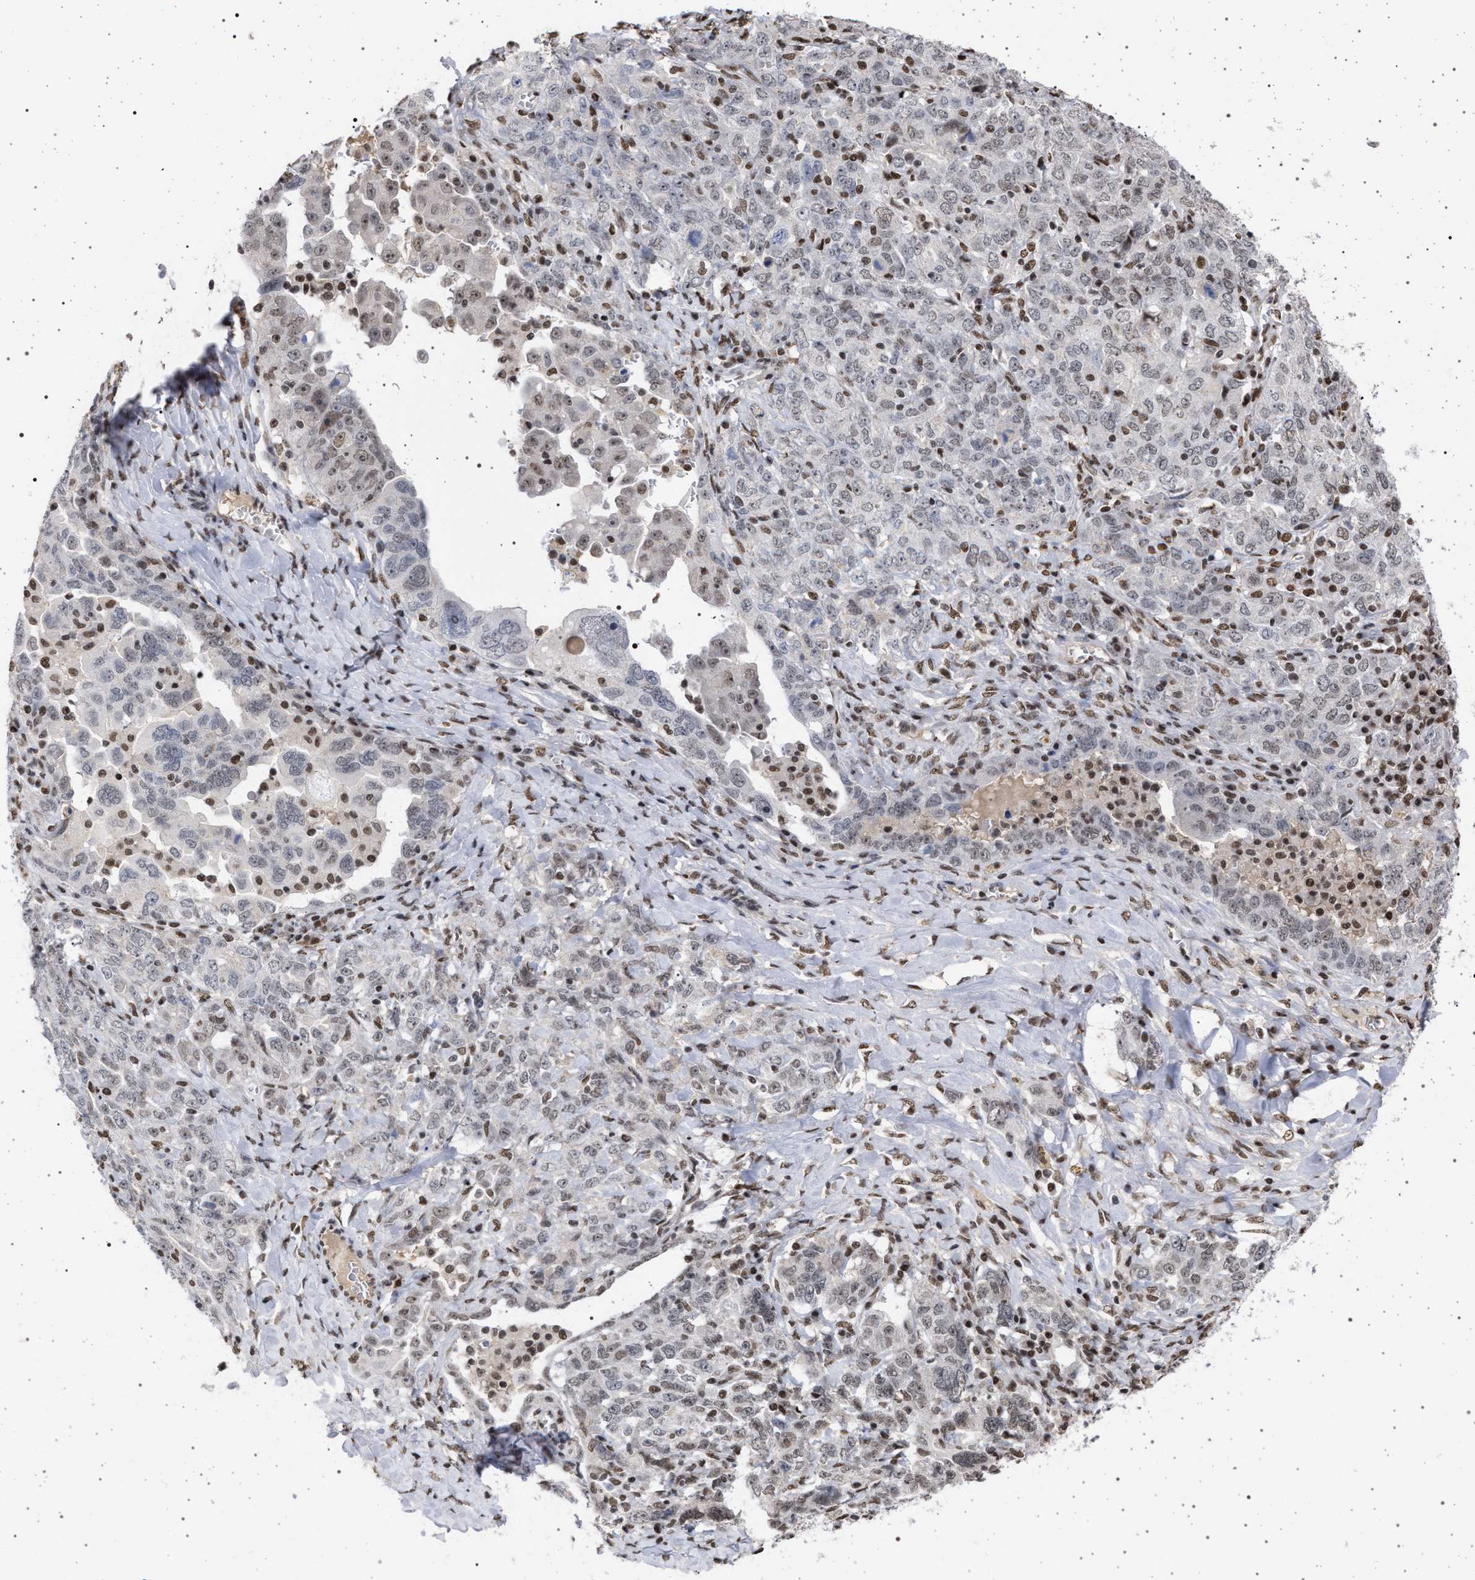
{"staining": {"intensity": "weak", "quantity": "<25%", "location": "nuclear"}, "tissue": "ovarian cancer", "cell_type": "Tumor cells", "image_type": "cancer", "snomed": [{"axis": "morphology", "description": "Carcinoma, endometroid"}, {"axis": "topography", "description": "Ovary"}], "caption": "Ovarian cancer stained for a protein using IHC reveals no expression tumor cells.", "gene": "PHF12", "patient": {"sex": "female", "age": 62}}